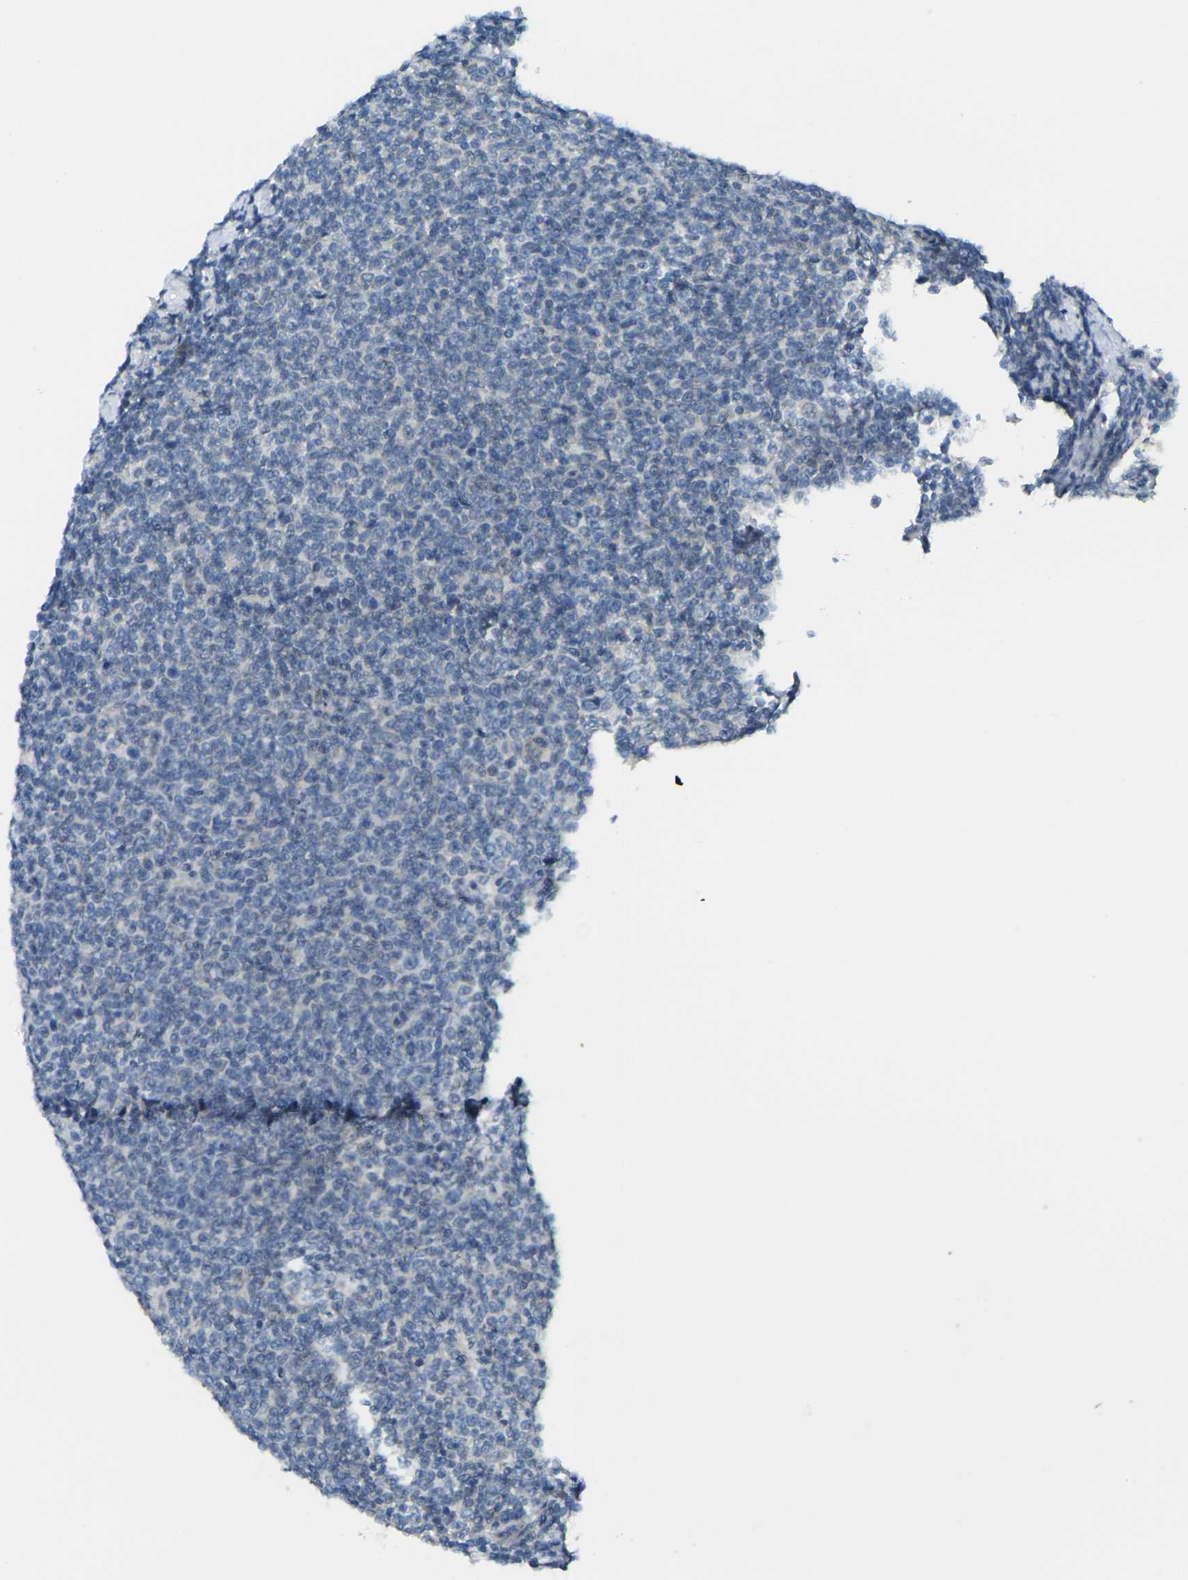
{"staining": {"intensity": "negative", "quantity": "none", "location": "none"}, "tissue": "lymphoma", "cell_type": "Tumor cells", "image_type": "cancer", "snomed": [{"axis": "morphology", "description": "Malignant lymphoma, non-Hodgkin's type, Low grade"}, {"axis": "topography", "description": "Lymph node"}], "caption": "Immunohistochemical staining of malignant lymphoma, non-Hodgkin's type (low-grade) shows no significant expression in tumor cells. (DAB (3,3'-diaminobenzidine) immunohistochemistry with hematoxylin counter stain).", "gene": "RHBDD1", "patient": {"sex": "male", "age": 66}}